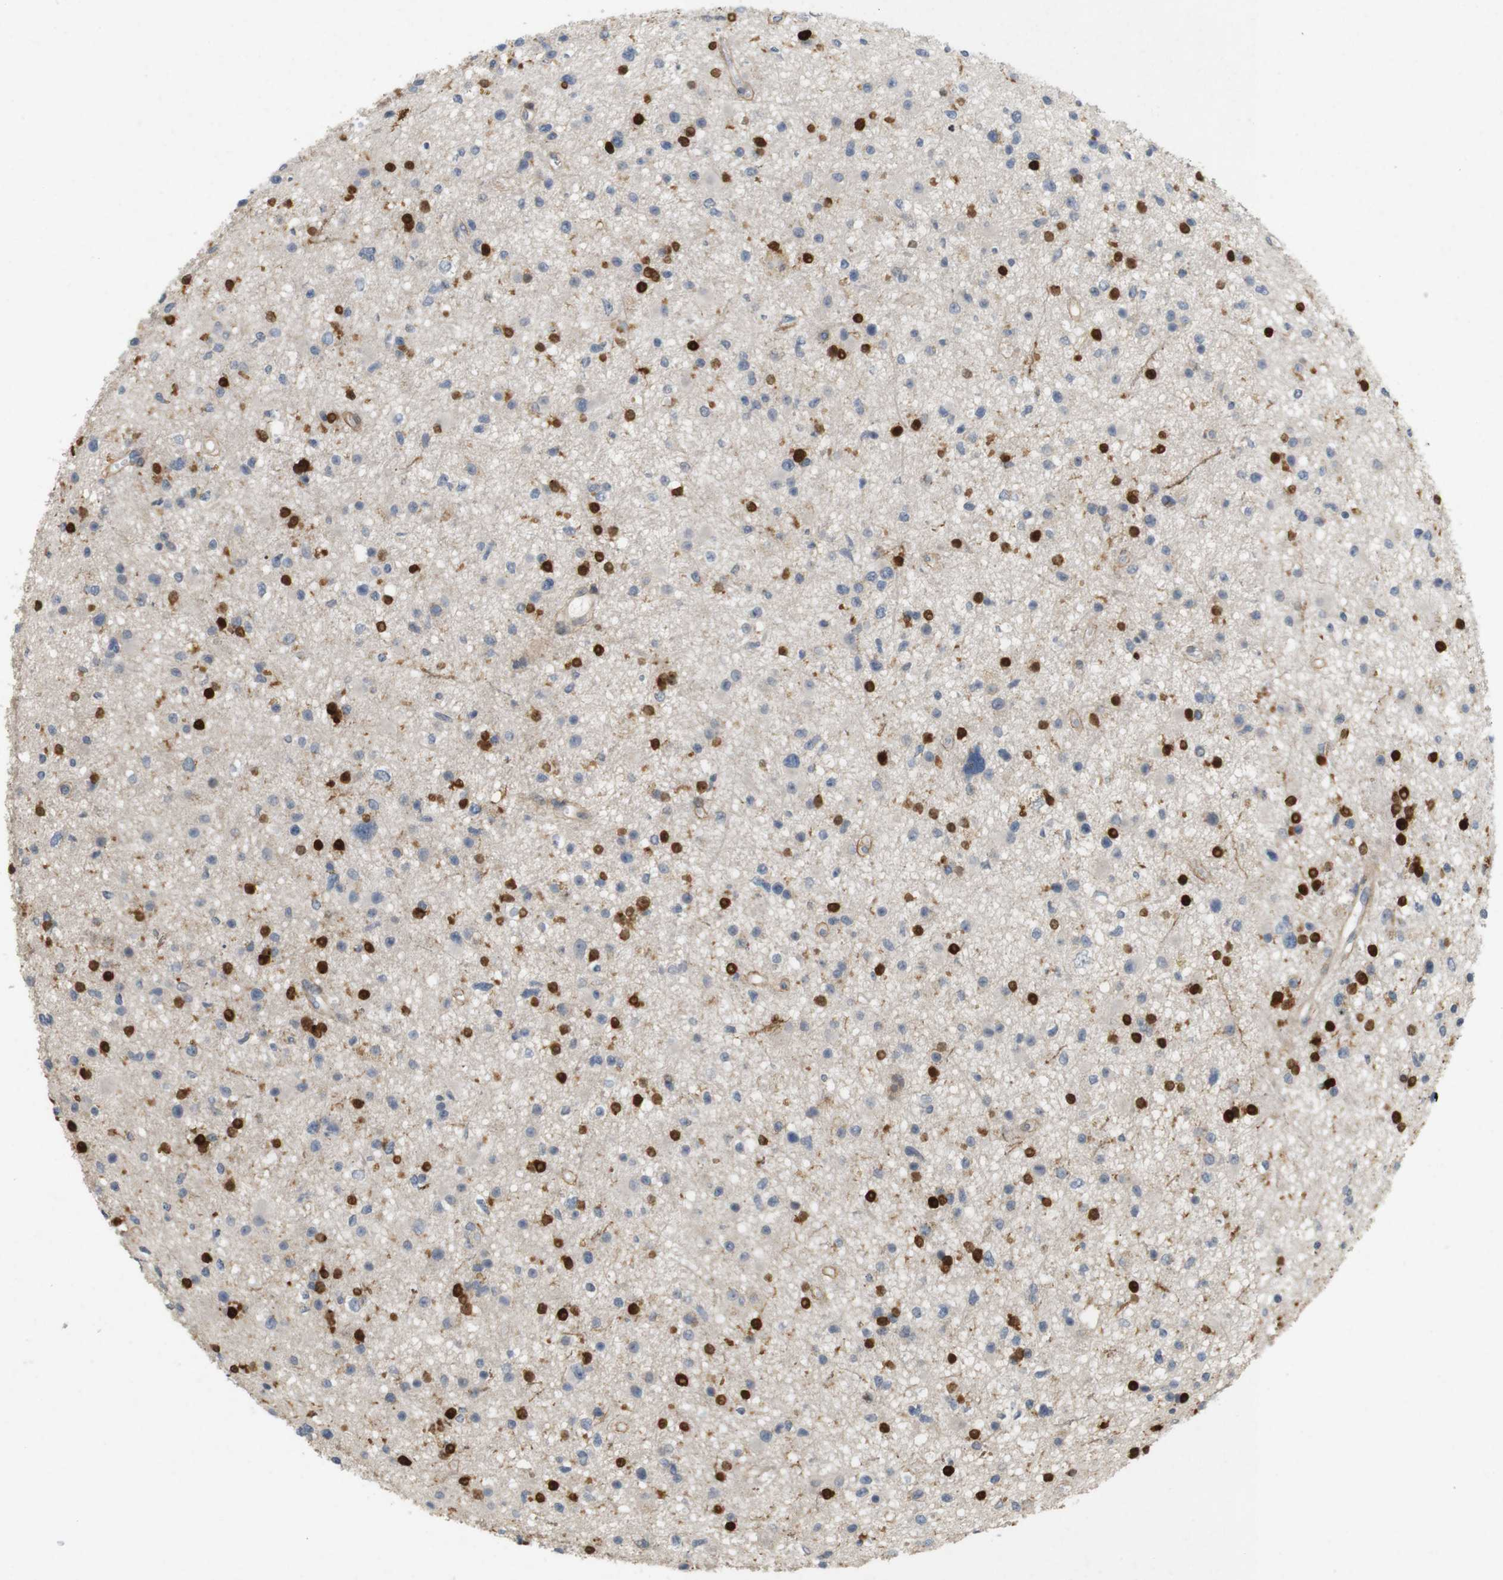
{"staining": {"intensity": "negative", "quantity": "none", "location": "none"}, "tissue": "glioma", "cell_type": "Tumor cells", "image_type": "cancer", "snomed": [{"axis": "morphology", "description": "Glioma, malignant, High grade"}, {"axis": "topography", "description": "Brain"}], "caption": "This micrograph is of glioma stained with immunohistochemistry (IHC) to label a protein in brown with the nuclei are counter-stained blue. There is no expression in tumor cells.", "gene": "PPP1R14A", "patient": {"sex": "male", "age": 33}}